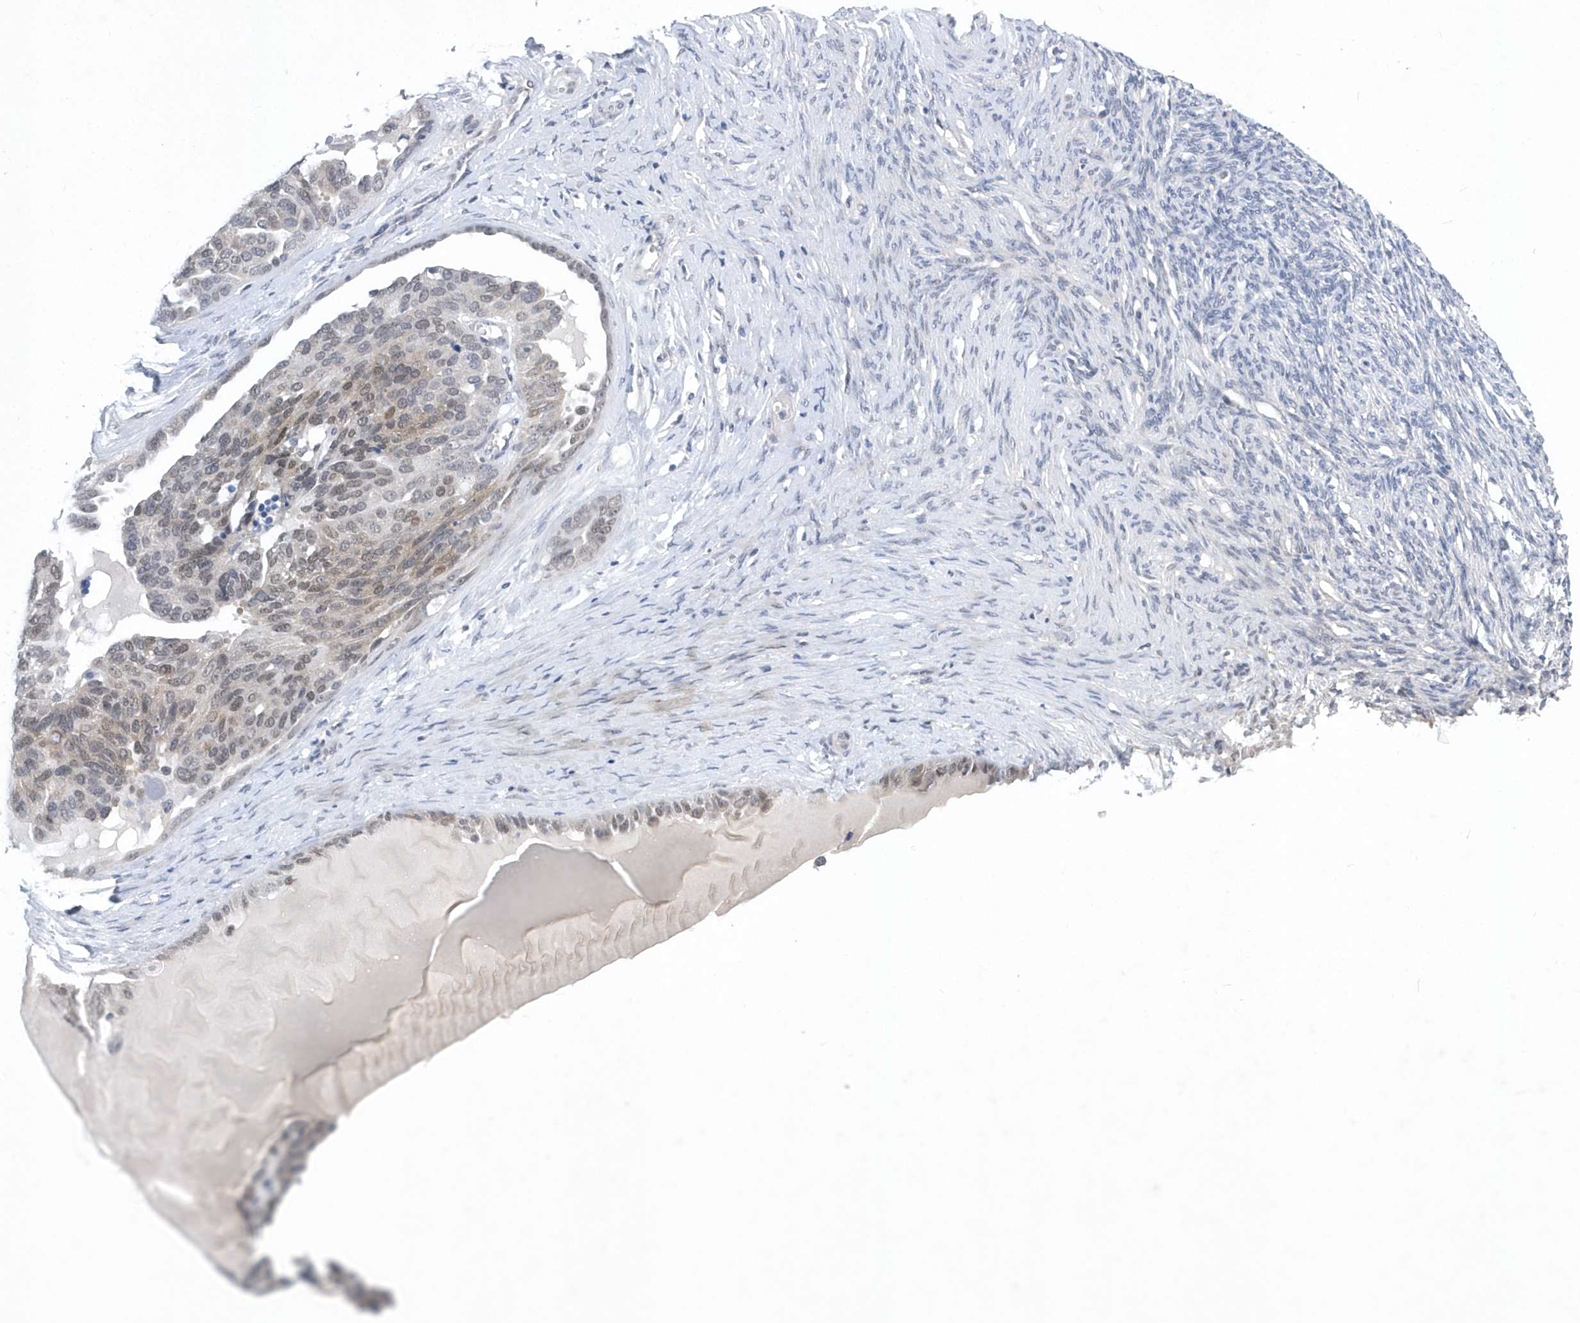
{"staining": {"intensity": "weak", "quantity": "<25%", "location": "cytoplasmic/membranous,nuclear"}, "tissue": "ovarian cancer", "cell_type": "Tumor cells", "image_type": "cancer", "snomed": [{"axis": "morphology", "description": "Cystadenocarcinoma, serous, NOS"}, {"axis": "topography", "description": "Ovary"}], "caption": "Ovarian cancer (serous cystadenocarcinoma) was stained to show a protein in brown. There is no significant expression in tumor cells.", "gene": "SRGAP3", "patient": {"sex": "female", "age": 44}}